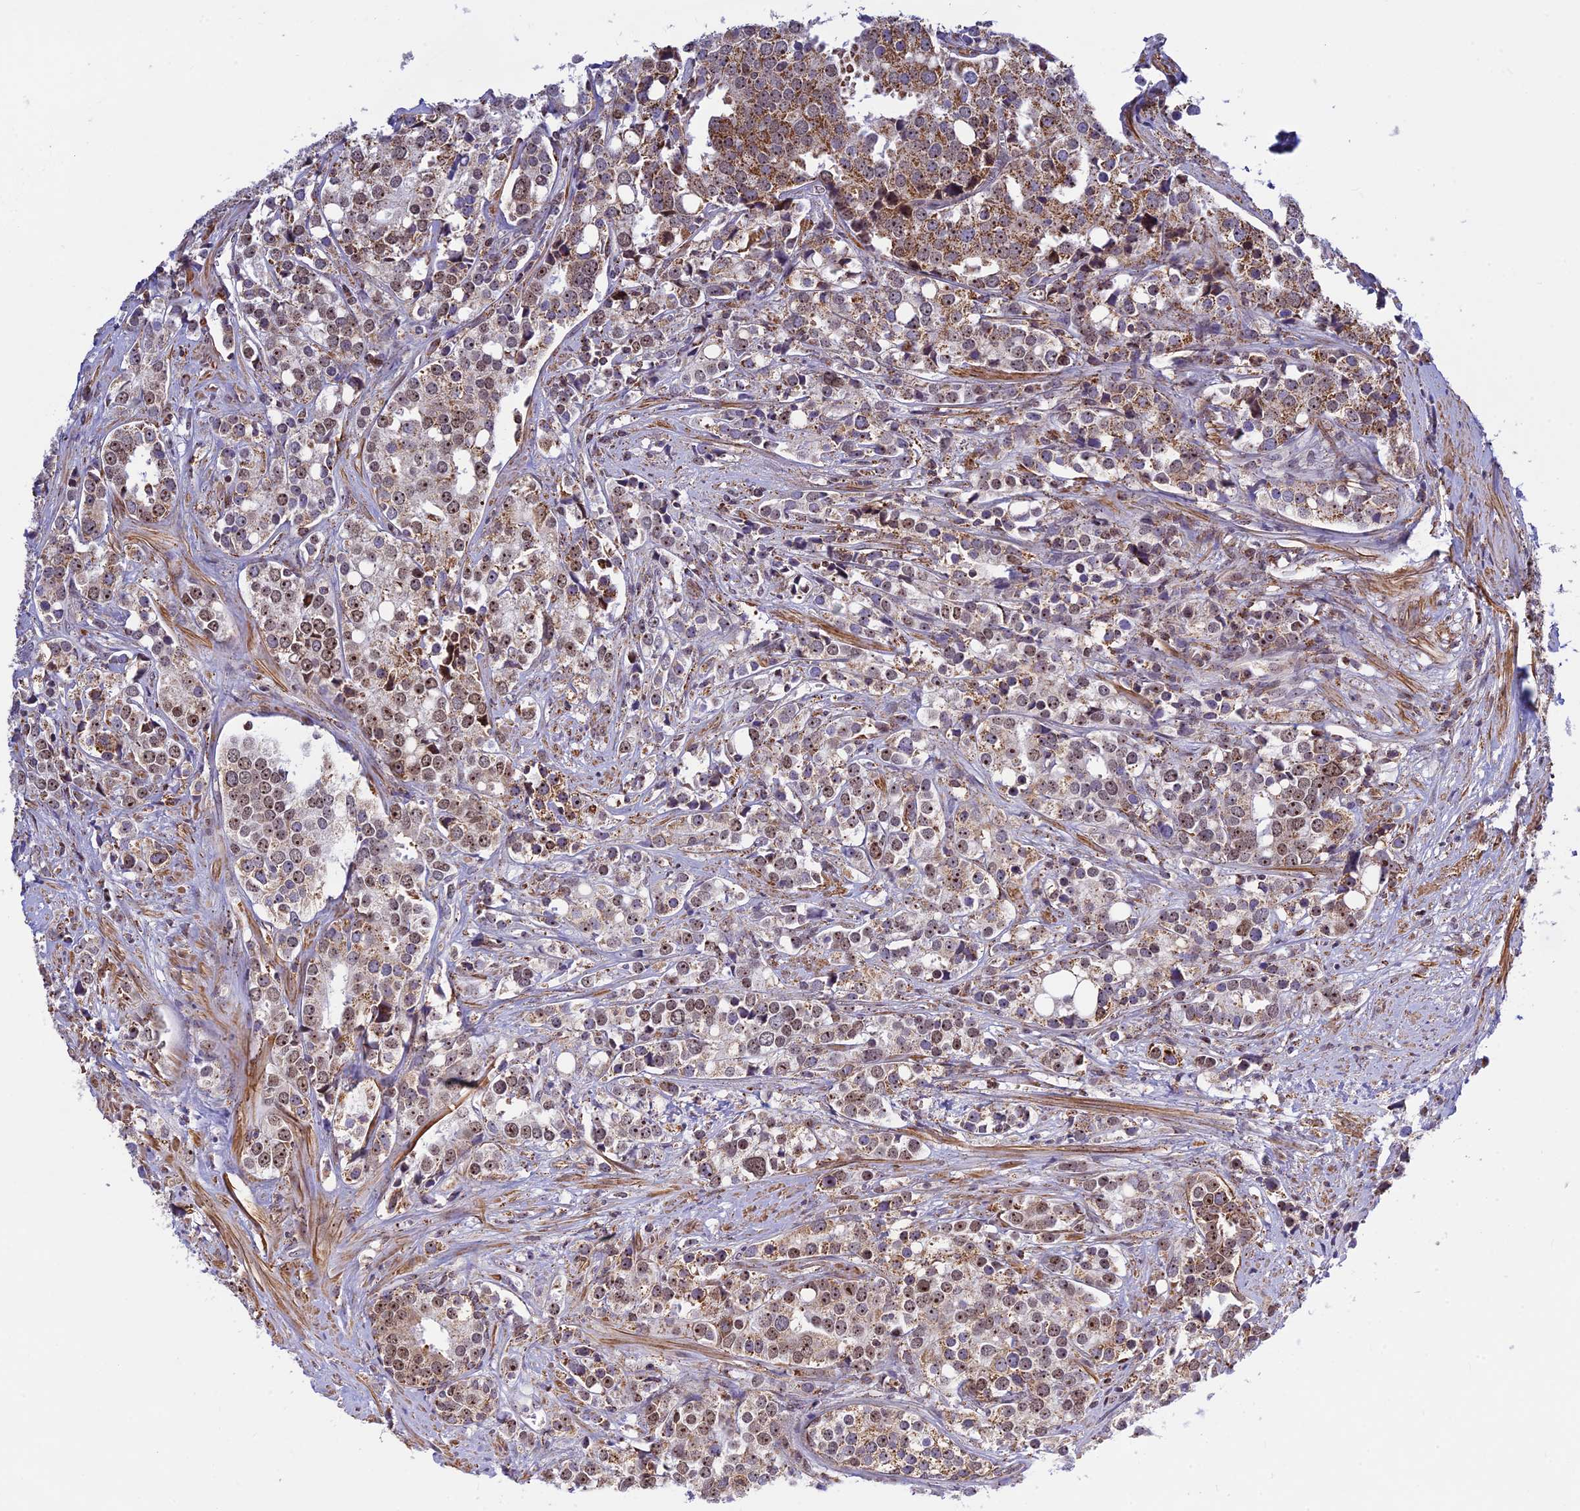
{"staining": {"intensity": "moderate", "quantity": "25%-75%", "location": "cytoplasmic/membranous,nuclear"}, "tissue": "prostate cancer", "cell_type": "Tumor cells", "image_type": "cancer", "snomed": [{"axis": "morphology", "description": "Adenocarcinoma, High grade"}, {"axis": "topography", "description": "Prostate"}], "caption": "Immunohistochemical staining of prostate adenocarcinoma (high-grade) exhibits medium levels of moderate cytoplasmic/membranous and nuclear protein positivity in approximately 25%-75% of tumor cells.", "gene": "POLR1G", "patient": {"sex": "male", "age": 71}}